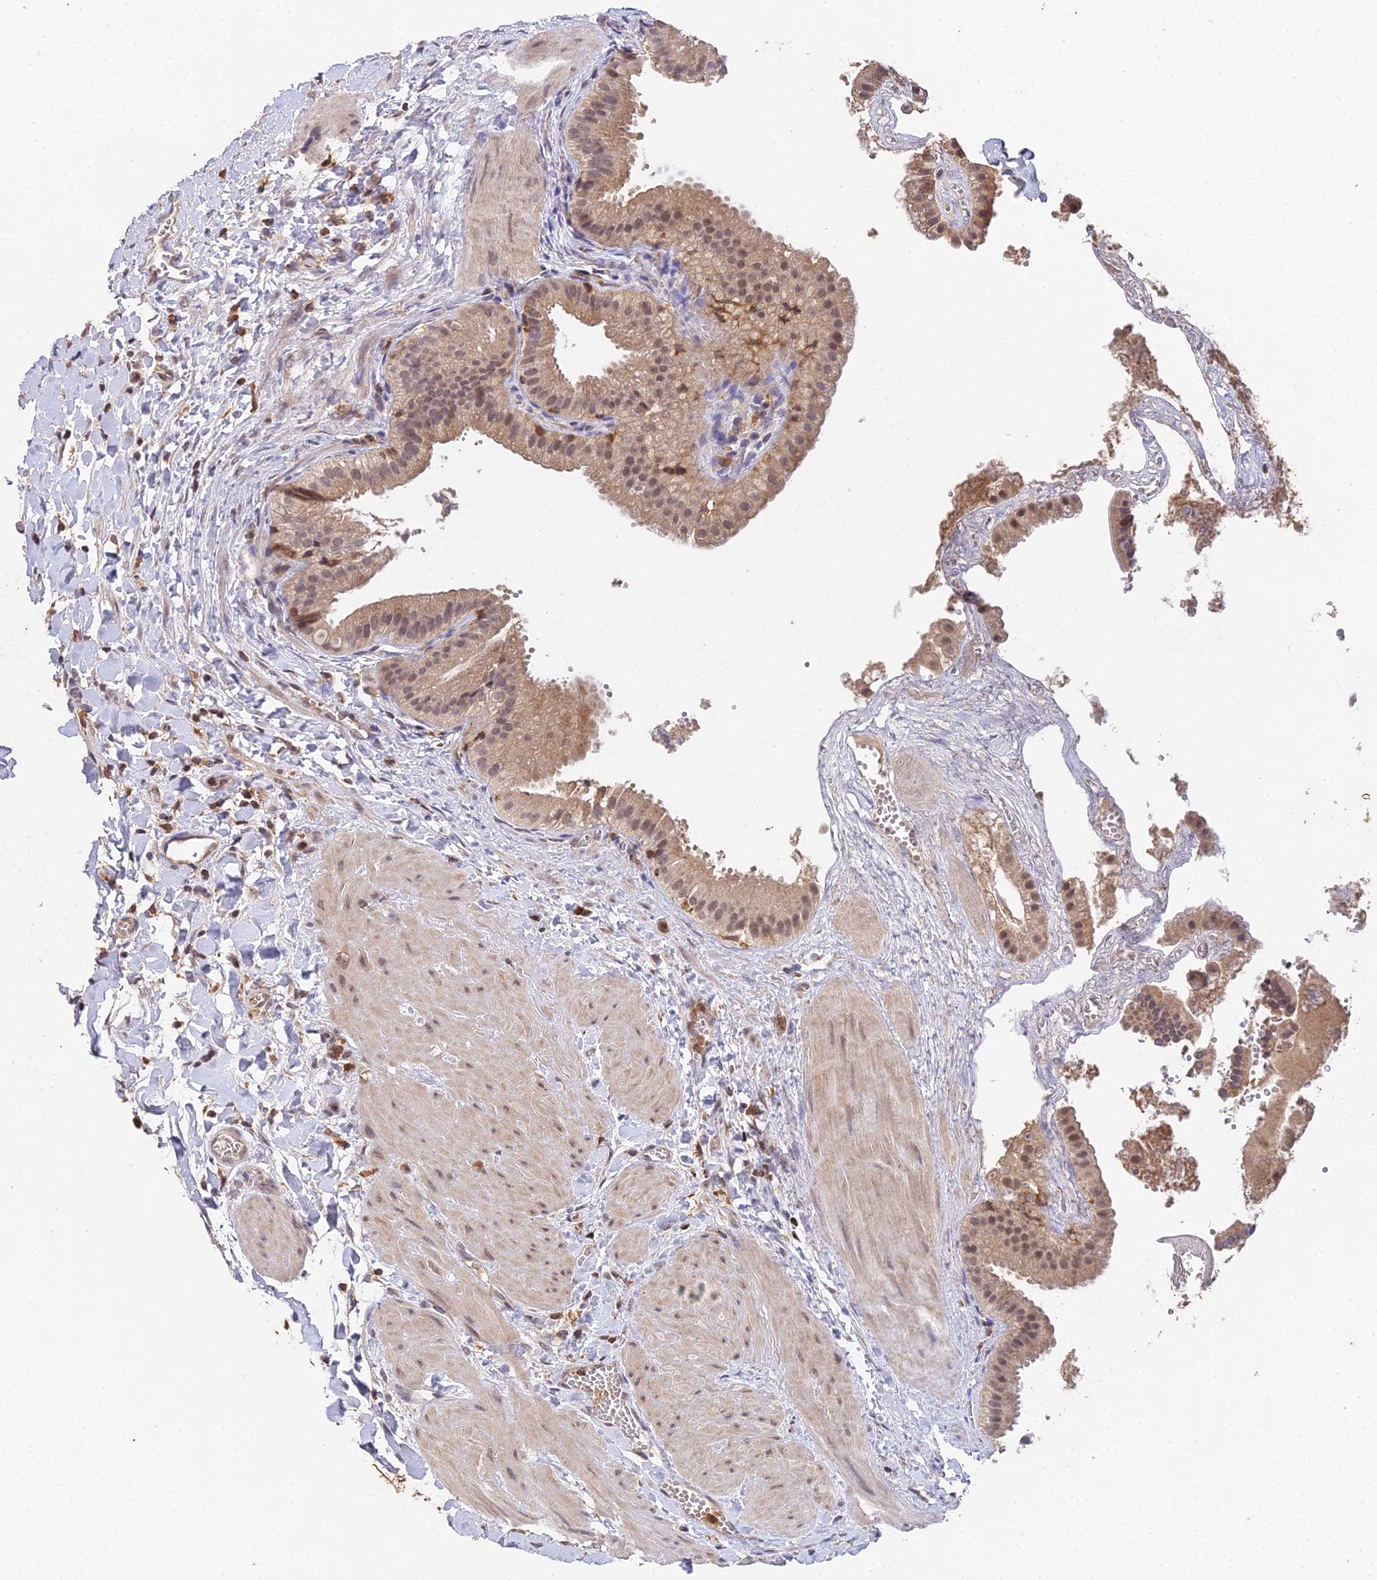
{"staining": {"intensity": "moderate", "quantity": ">75%", "location": "cytoplasmic/membranous,nuclear"}, "tissue": "gallbladder", "cell_type": "Glandular cells", "image_type": "normal", "snomed": [{"axis": "morphology", "description": "Normal tissue, NOS"}, {"axis": "topography", "description": "Gallbladder"}], "caption": "Glandular cells demonstrate medium levels of moderate cytoplasmic/membranous,nuclear expression in about >75% of cells in benign human gallbladder. The staining was performed using DAB to visualize the protein expression in brown, while the nuclei were stained in blue with hematoxylin (Magnification: 20x).", "gene": "TPRX1", "patient": {"sex": "male", "age": 55}}